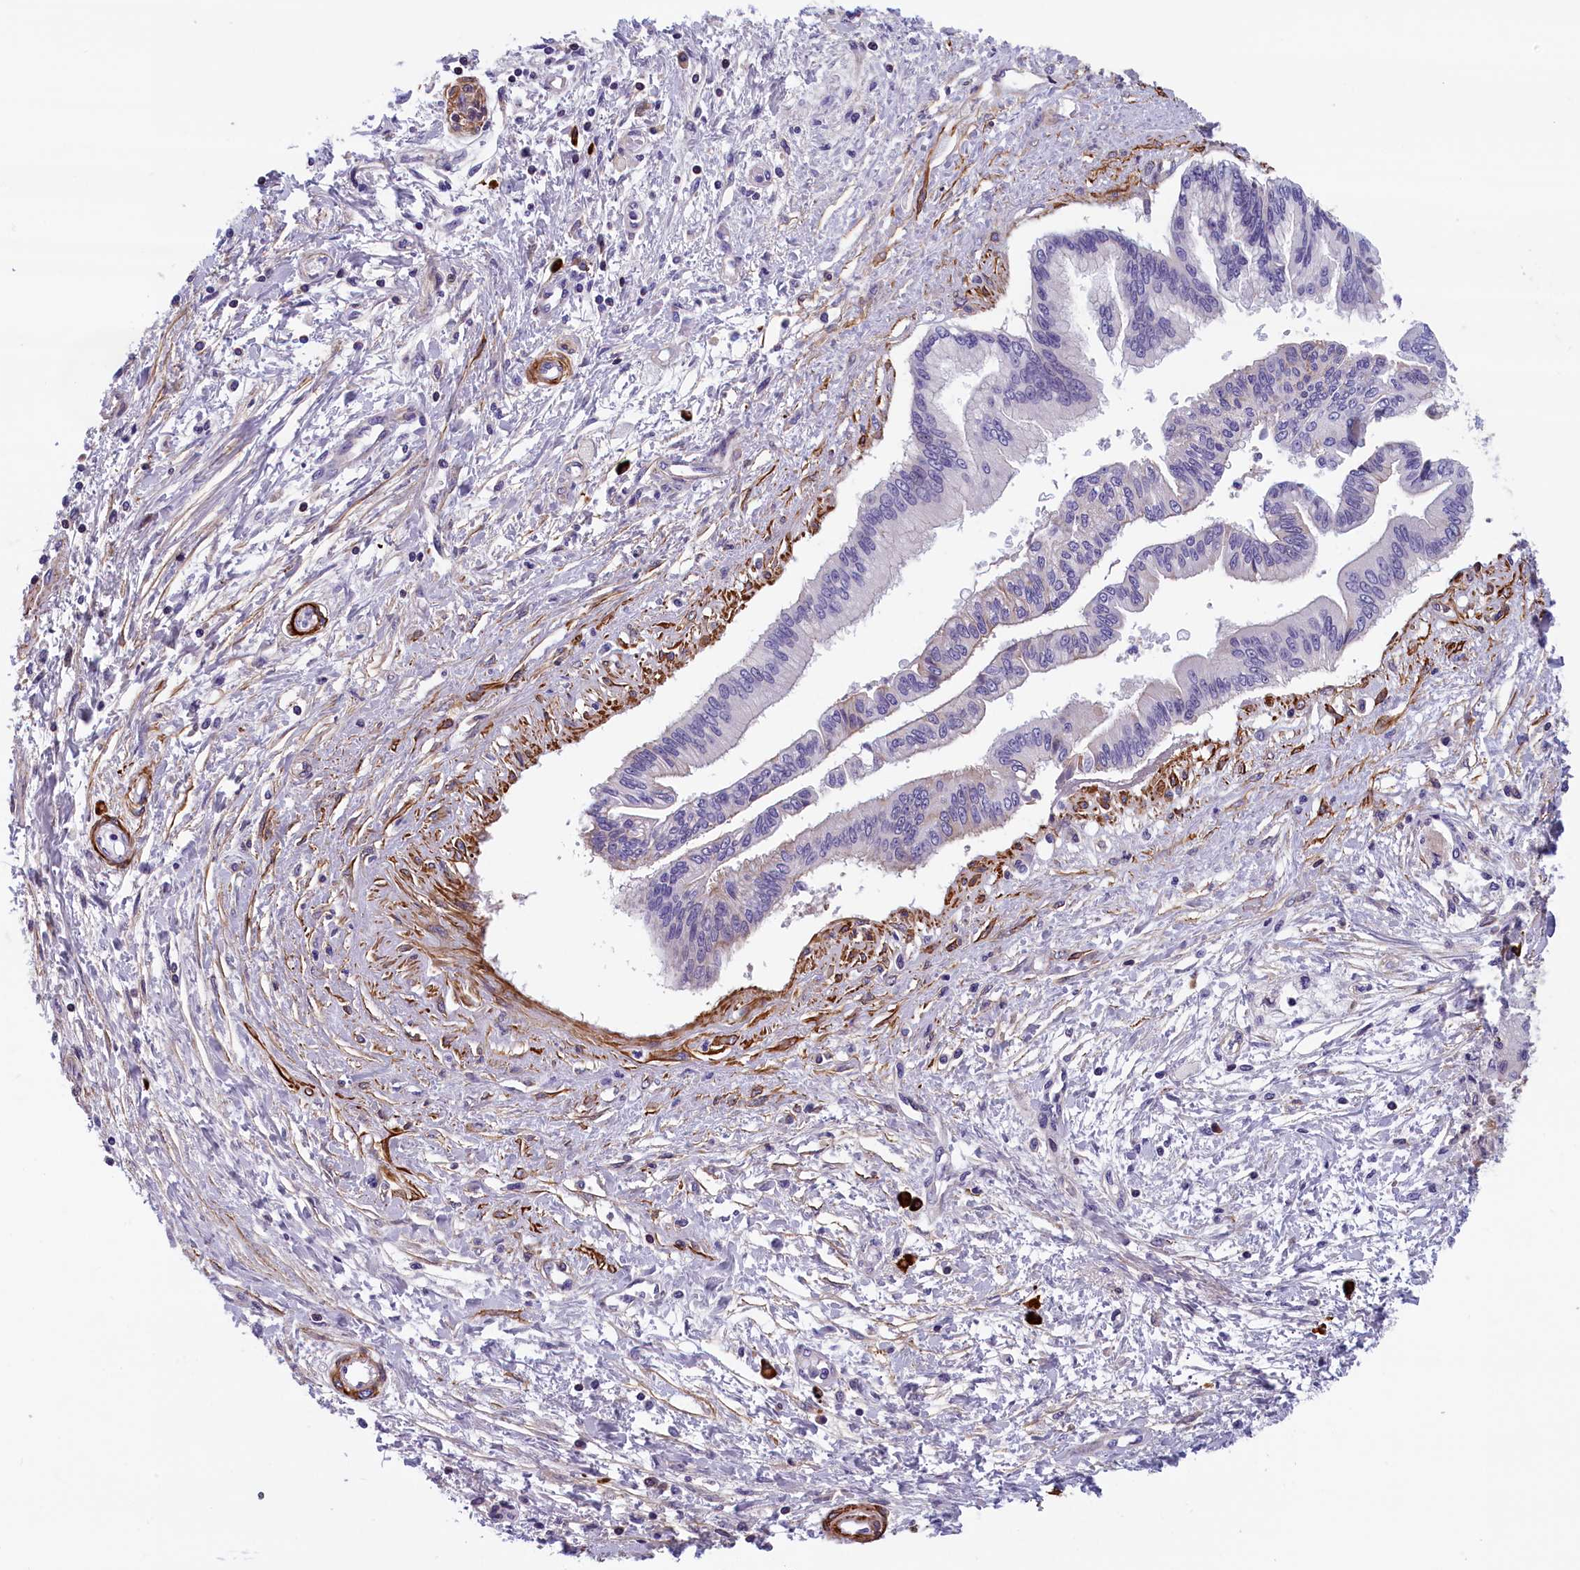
{"staining": {"intensity": "negative", "quantity": "none", "location": "none"}, "tissue": "pancreatic cancer", "cell_type": "Tumor cells", "image_type": "cancer", "snomed": [{"axis": "morphology", "description": "Adenocarcinoma, NOS"}, {"axis": "topography", "description": "Pancreas"}], "caption": "The image reveals no staining of tumor cells in pancreatic adenocarcinoma. Nuclei are stained in blue.", "gene": "BCL2L13", "patient": {"sex": "male", "age": 46}}